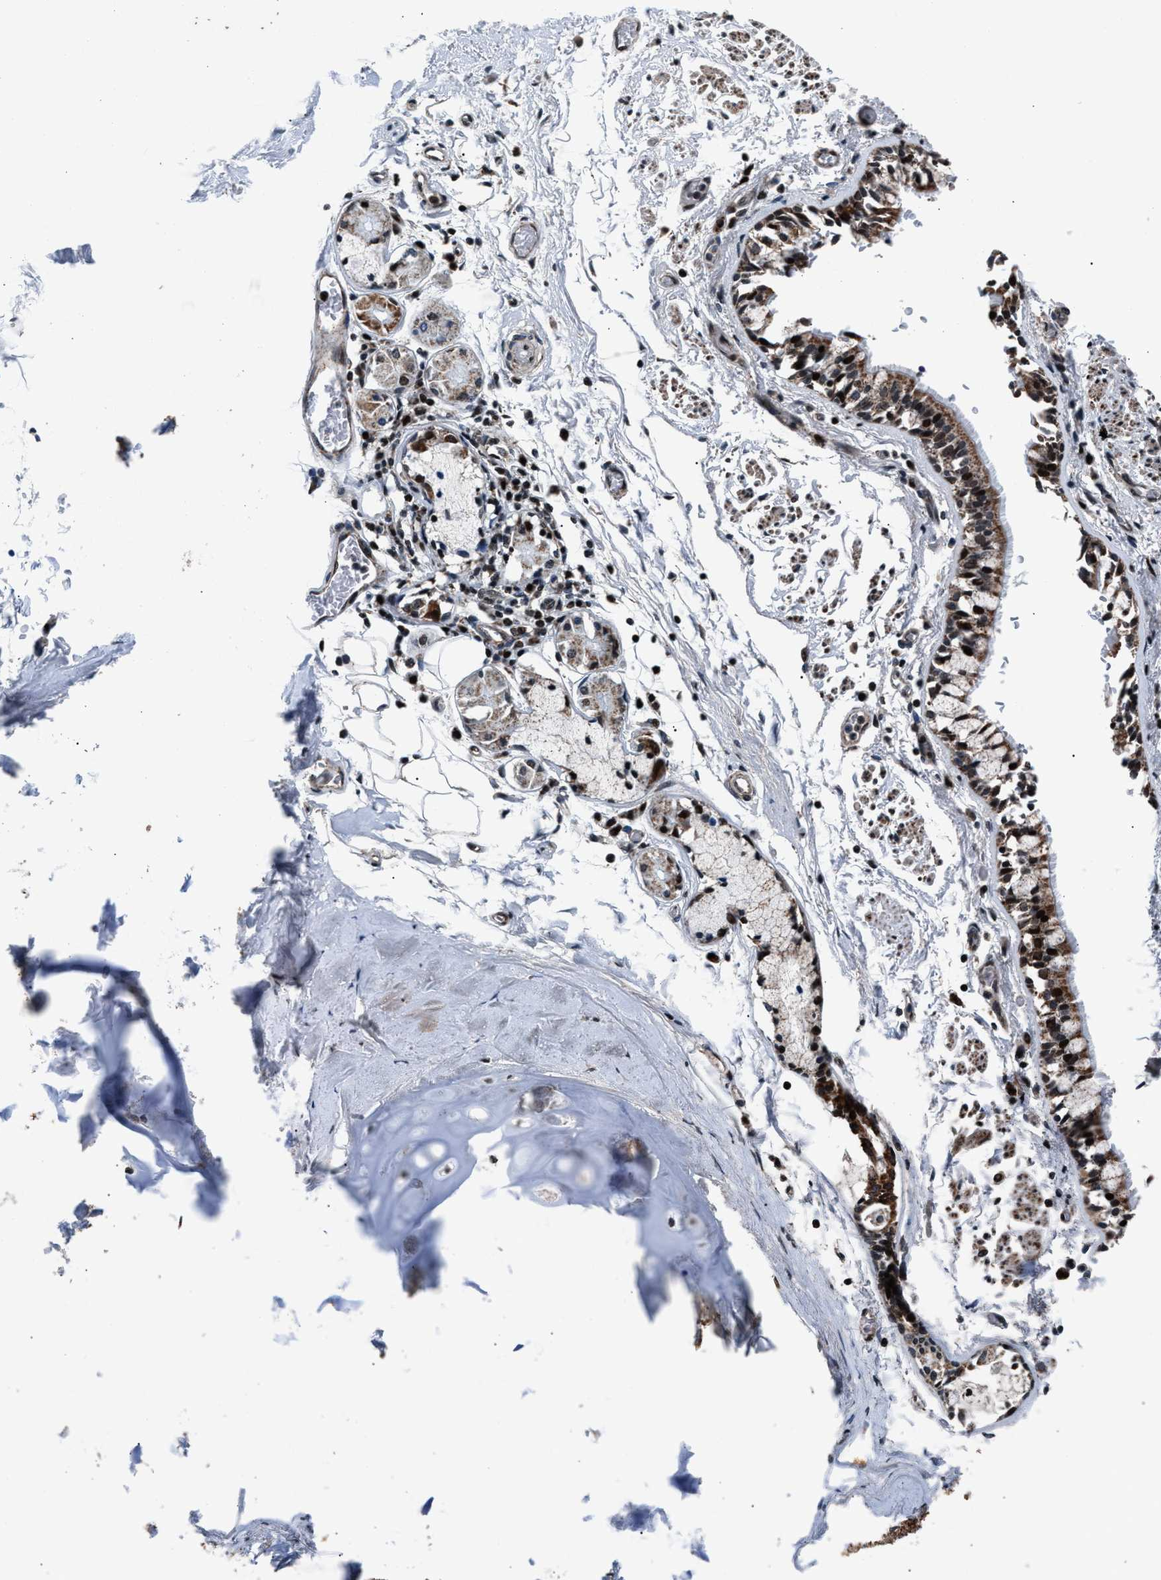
{"staining": {"intensity": "weak", "quantity": "25%-75%", "location": "cytoplasmic/membranous"}, "tissue": "adipose tissue", "cell_type": "Adipocytes", "image_type": "normal", "snomed": [{"axis": "morphology", "description": "Normal tissue, NOS"}, {"axis": "topography", "description": "Cartilage tissue"}, {"axis": "topography", "description": "Lung"}], "caption": "Protein staining by immunohistochemistry (IHC) demonstrates weak cytoplasmic/membranous staining in about 25%-75% of adipocytes in normal adipose tissue.", "gene": "PRRC2B", "patient": {"sex": "female", "age": 77}}